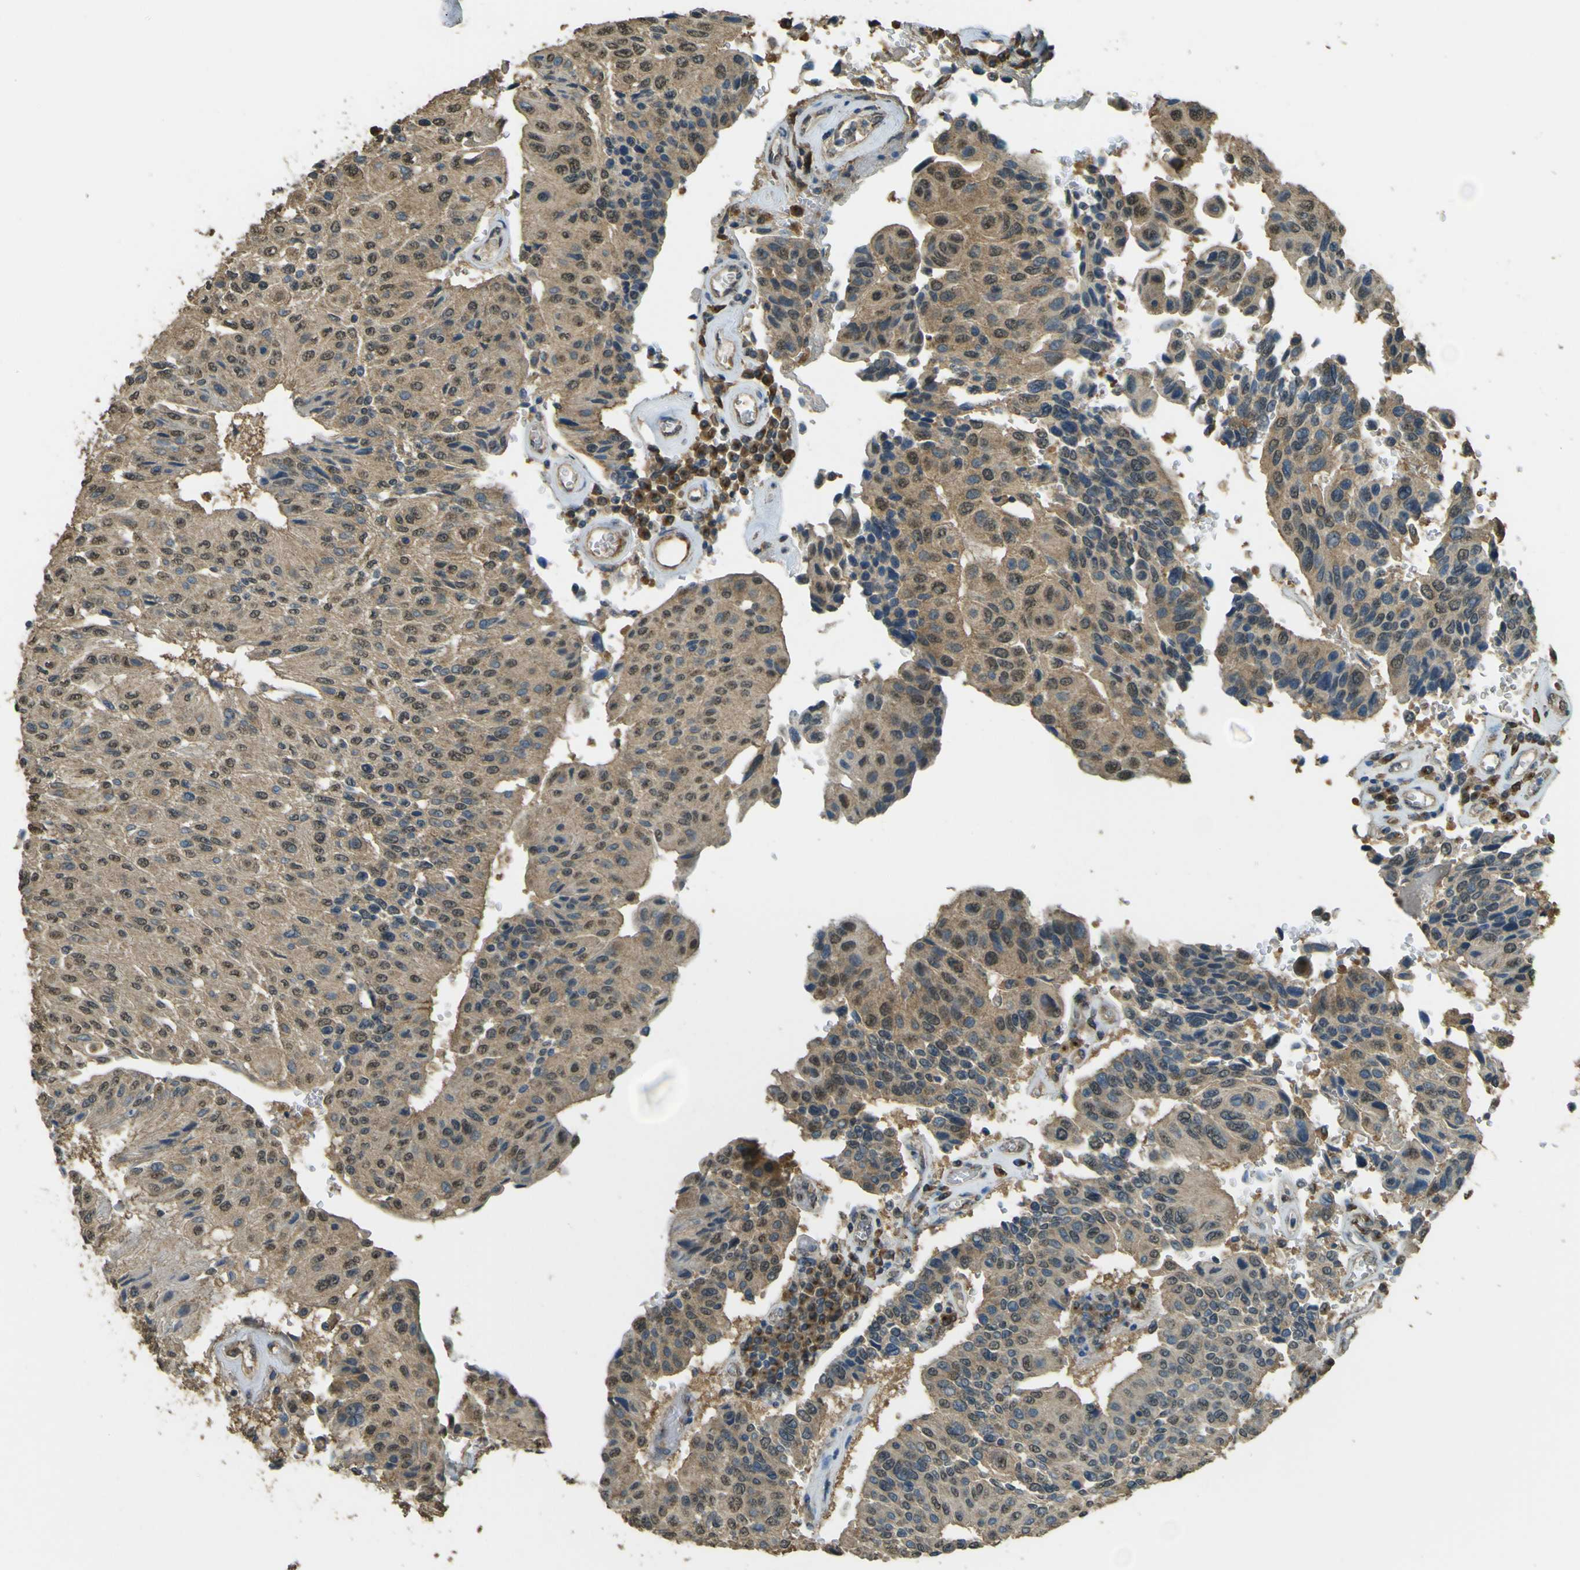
{"staining": {"intensity": "moderate", "quantity": "25%-75%", "location": "cytoplasmic/membranous,nuclear"}, "tissue": "urothelial cancer", "cell_type": "Tumor cells", "image_type": "cancer", "snomed": [{"axis": "morphology", "description": "Urothelial carcinoma, High grade"}, {"axis": "topography", "description": "Urinary bladder"}], "caption": "This is an image of immunohistochemistry staining of high-grade urothelial carcinoma, which shows moderate expression in the cytoplasmic/membranous and nuclear of tumor cells.", "gene": "GOLGA1", "patient": {"sex": "male", "age": 66}}